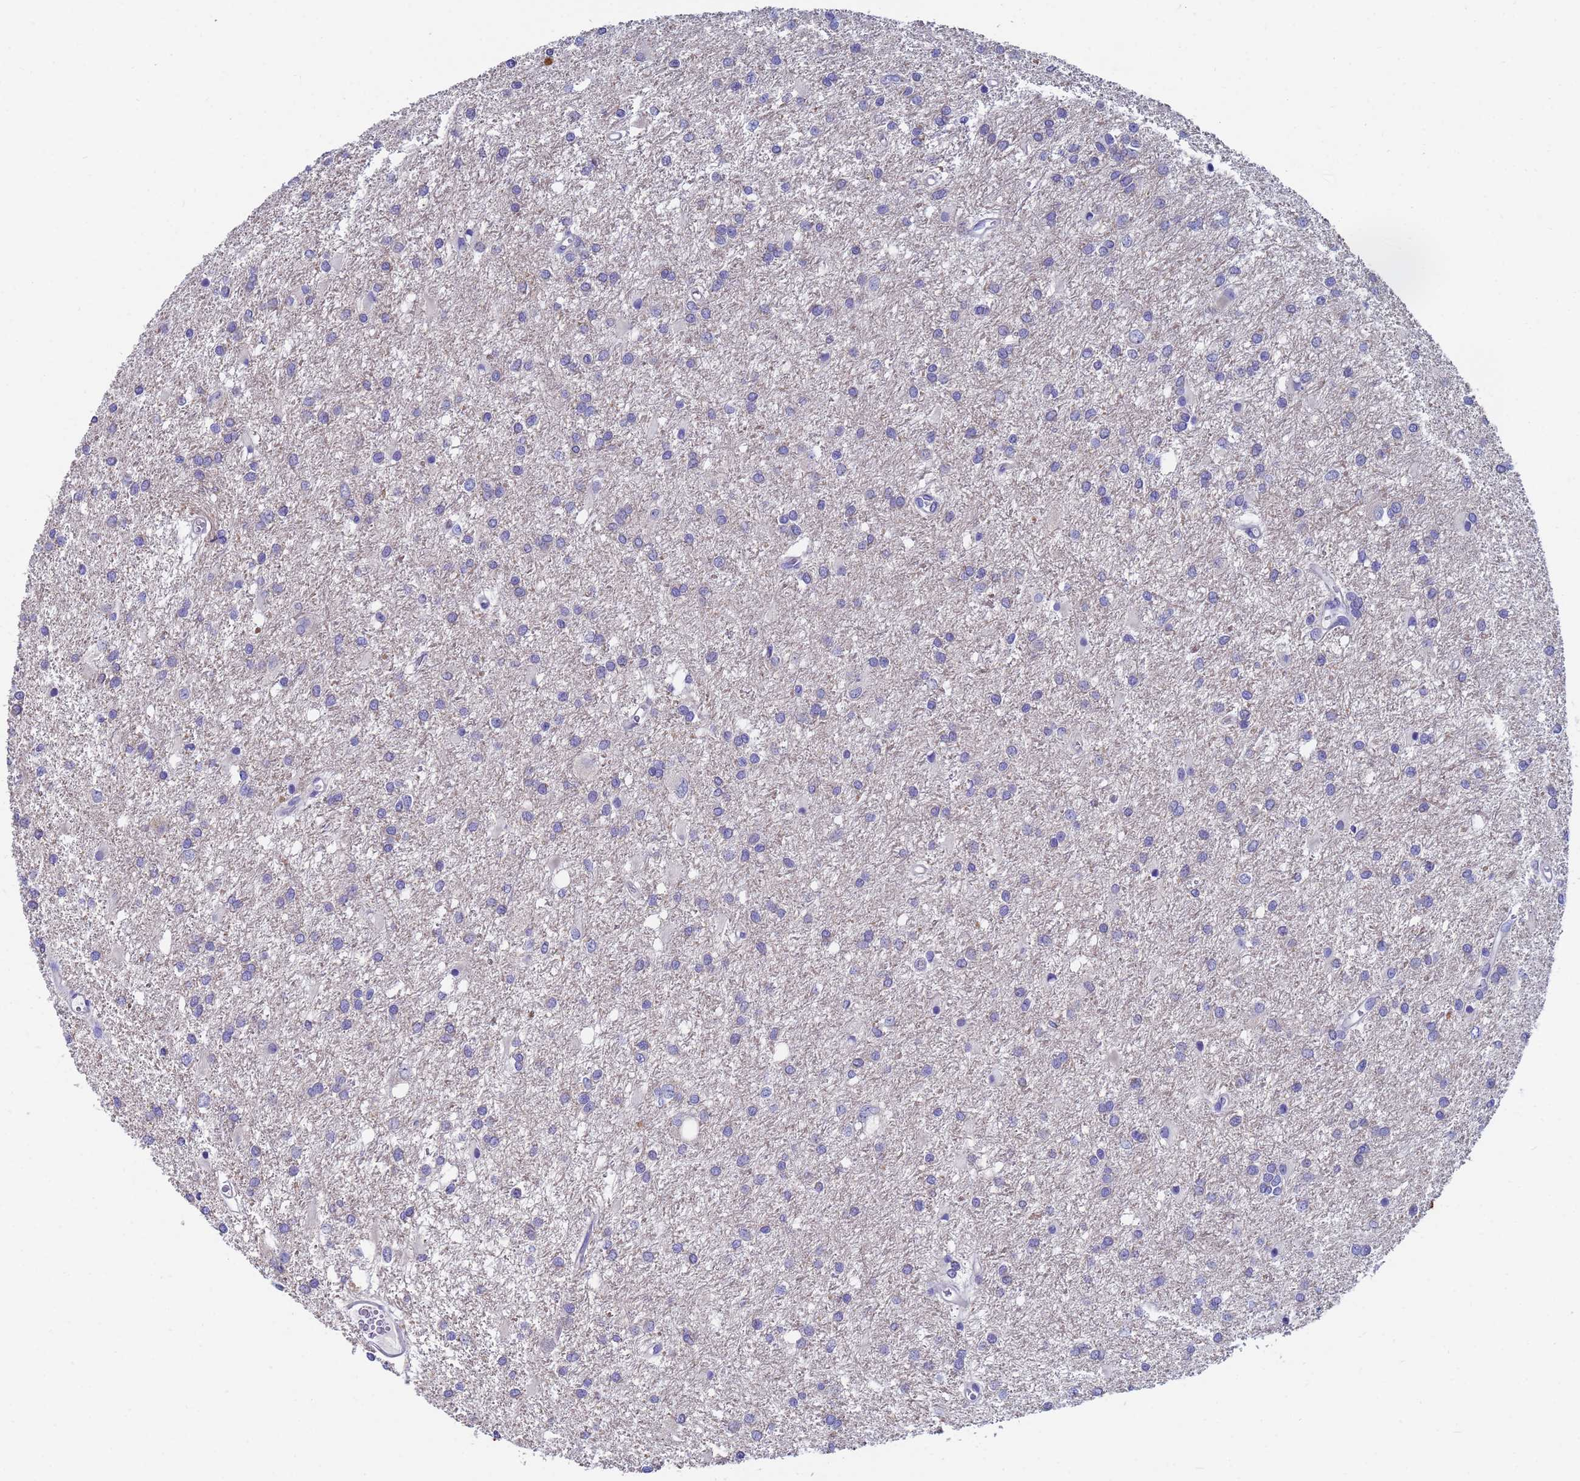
{"staining": {"intensity": "negative", "quantity": "none", "location": "none"}, "tissue": "glioma", "cell_type": "Tumor cells", "image_type": "cancer", "snomed": [{"axis": "morphology", "description": "Glioma, malignant, High grade"}, {"axis": "topography", "description": "Brain"}], "caption": "High power microscopy micrograph of an IHC histopathology image of glioma, revealing no significant expression in tumor cells.", "gene": "UBE2O", "patient": {"sex": "female", "age": 50}}